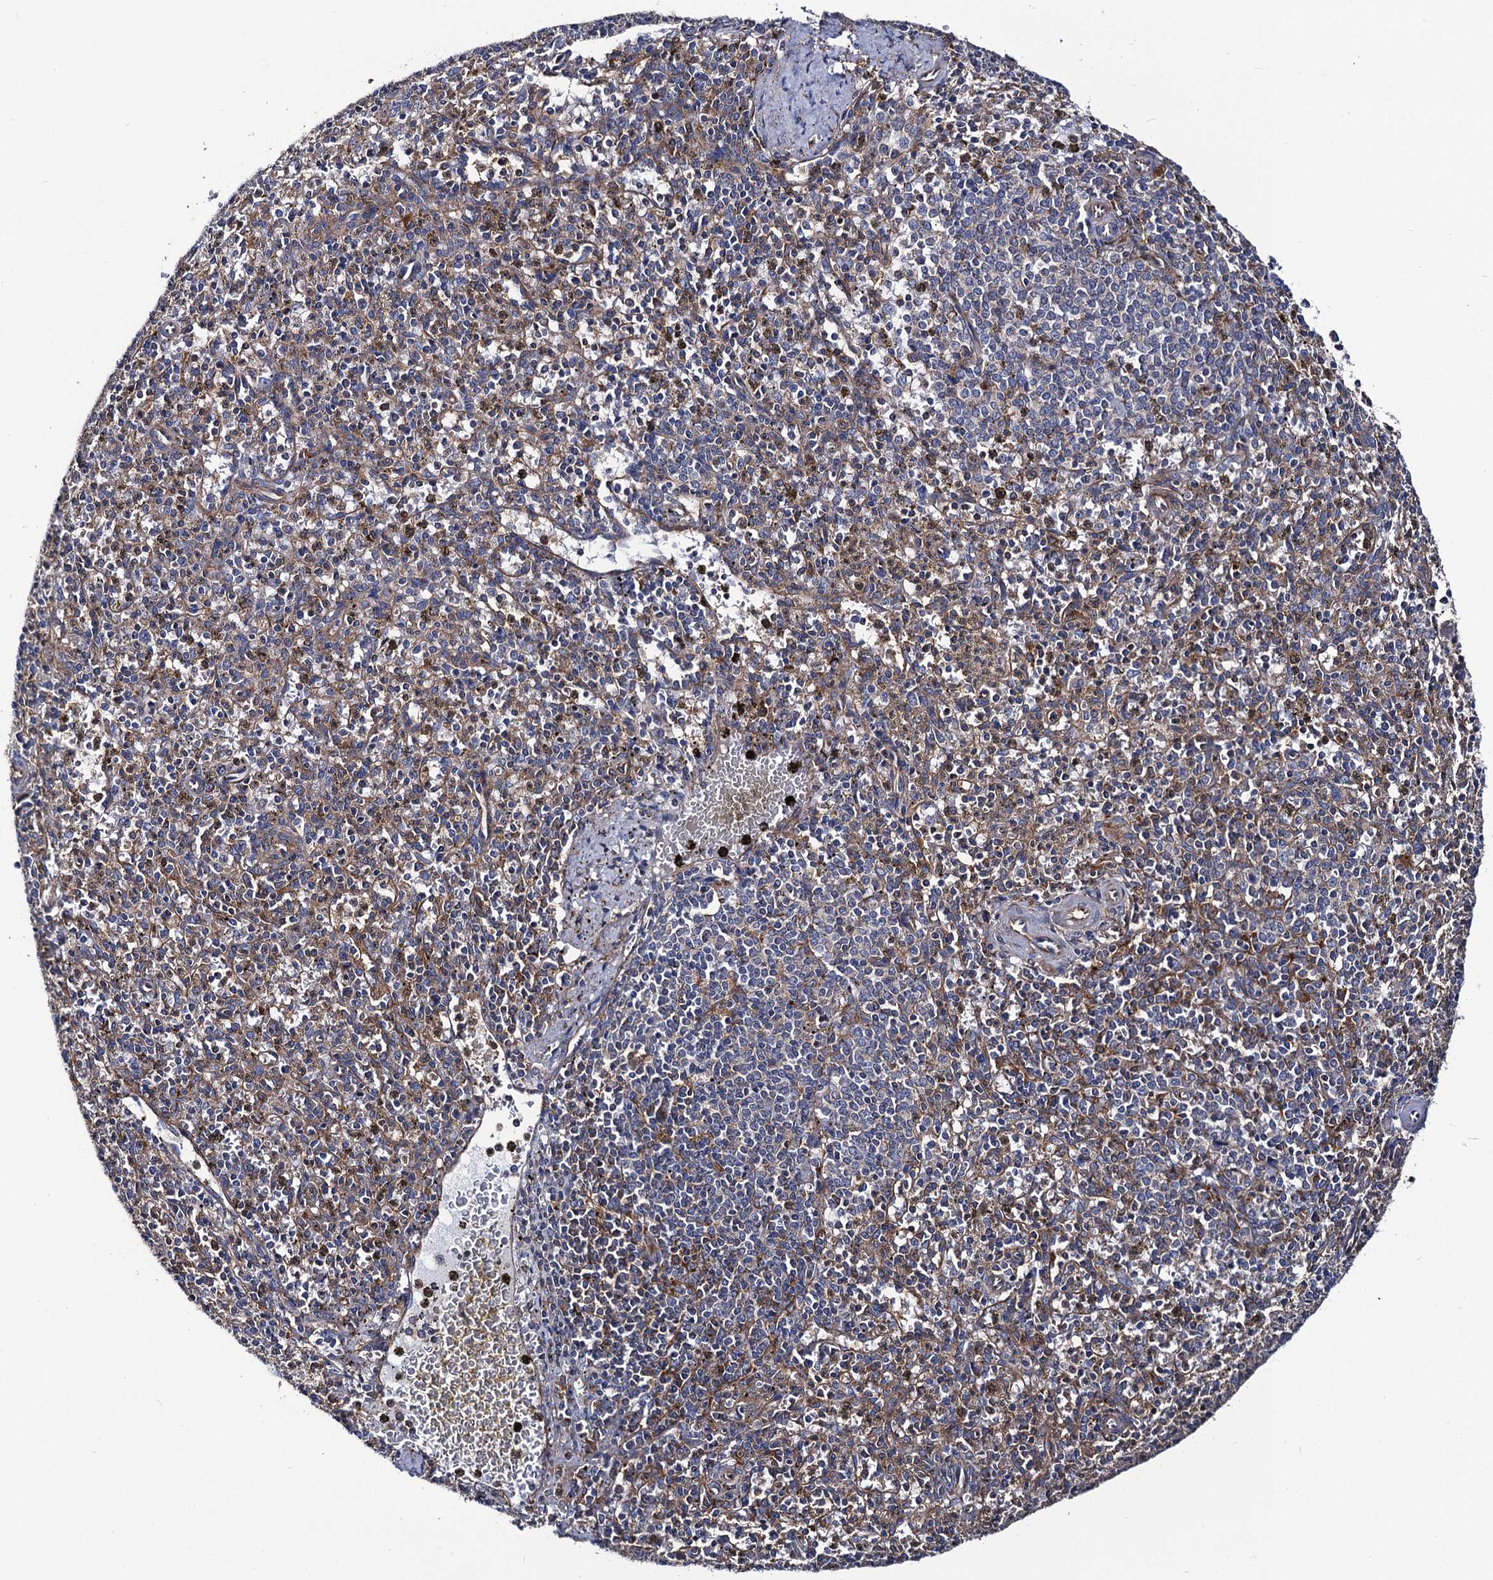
{"staining": {"intensity": "moderate", "quantity": "25%-75%", "location": "cytoplasmic/membranous"}, "tissue": "spleen", "cell_type": "Cells in red pulp", "image_type": "normal", "snomed": [{"axis": "morphology", "description": "Normal tissue, NOS"}, {"axis": "topography", "description": "Spleen"}], "caption": "Immunohistochemistry (IHC) (DAB) staining of benign human spleen shows moderate cytoplasmic/membranous protein staining in about 25%-75% of cells in red pulp.", "gene": "DYDC1", "patient": {"sex": "male", "age": 72}}